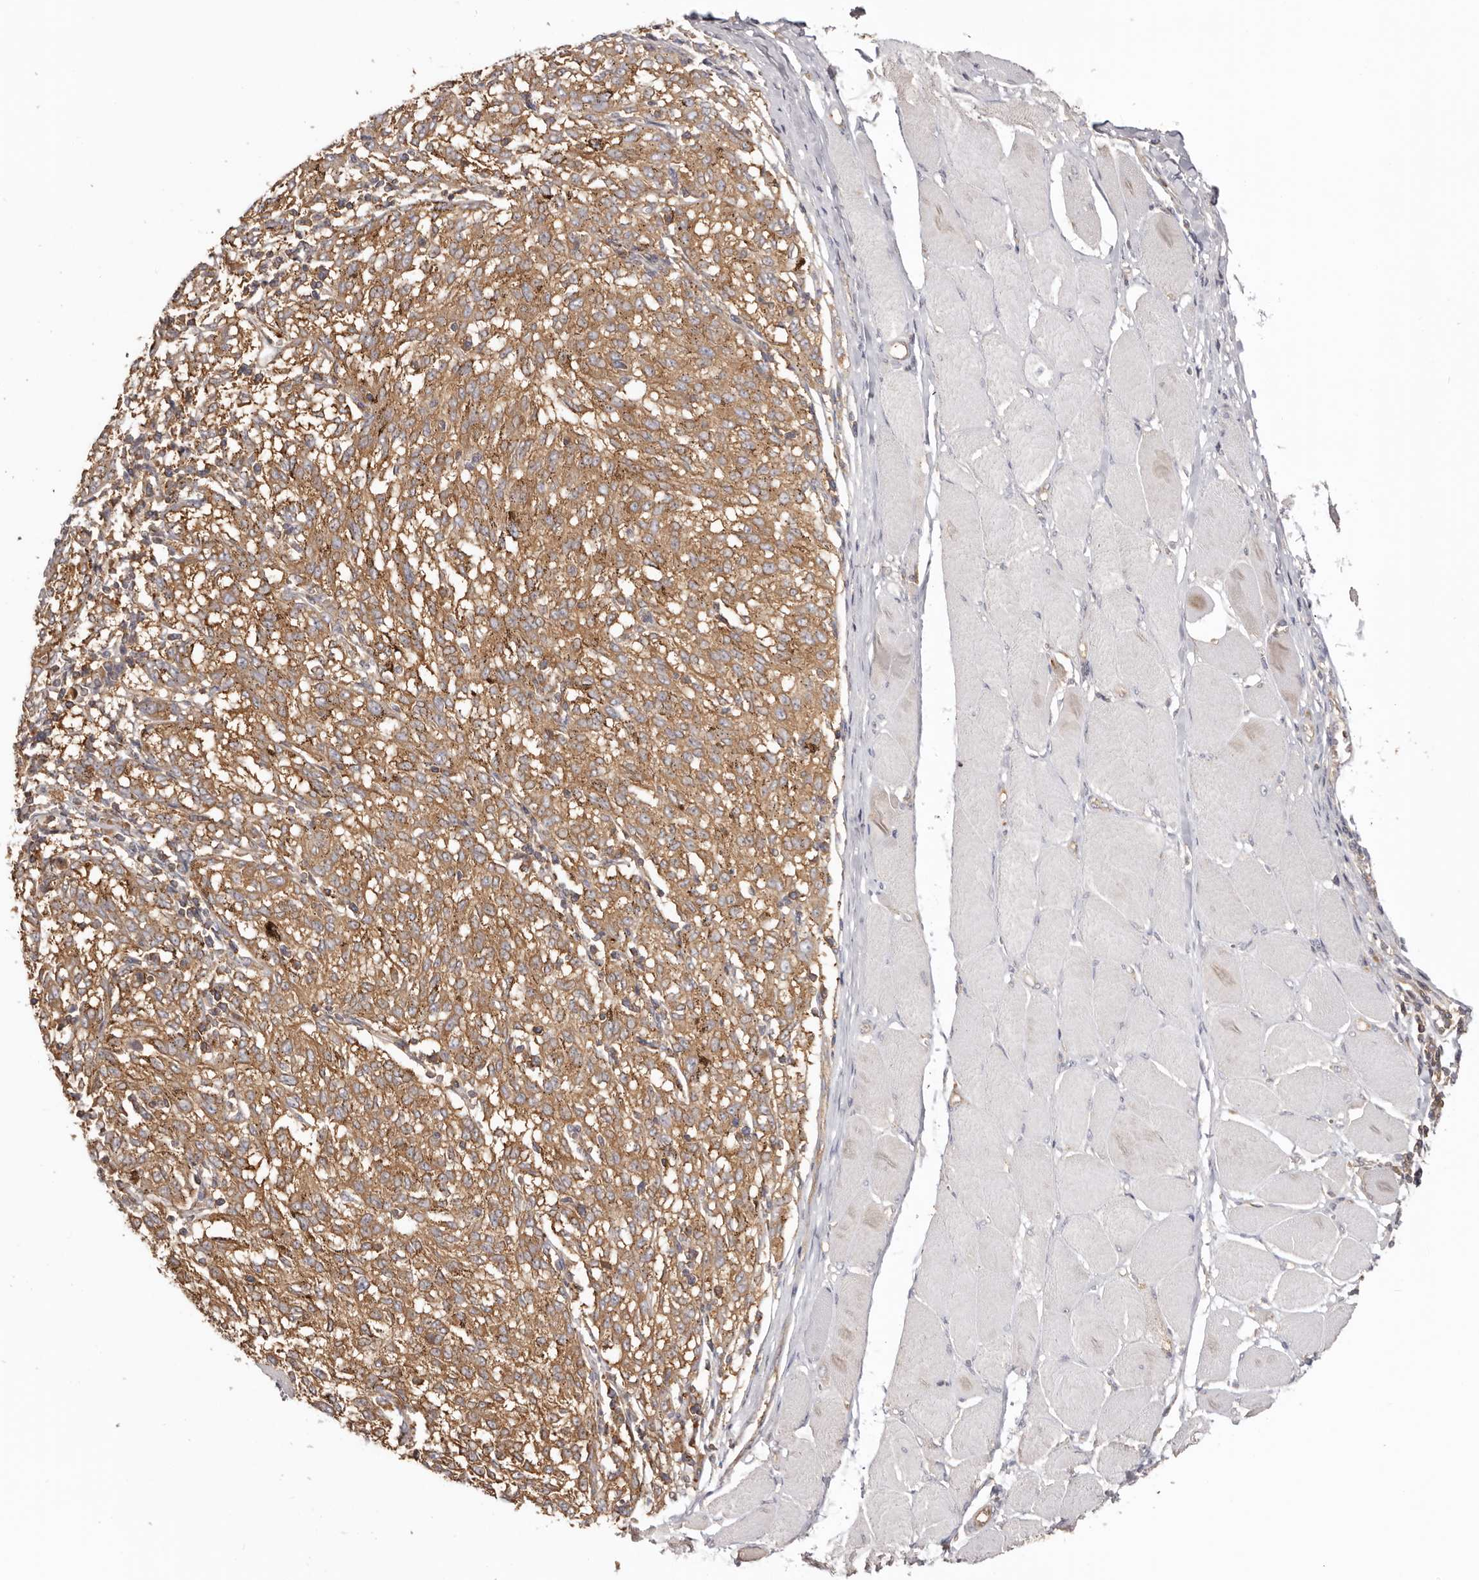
{"staining": {"intensity": "moderate", "quantity": ">75%", "location": "cytoplasmic/membranous"}, "tissue": "melanoma", "cell_type": "Tumor cells", "image_type": "cancer", "snomed": [{"axis": "morphology", "description": "Malignant melanoma, NOS"}, {"axis": "topography", "description": "Skin"}], "caption": "Immunohistochemistry (IHC) (DAB) staining of human malignant melanoma demonstrates moderate cytoplasmic/membranous protein staining in approximately >75% of tumor cells.", "gene": "EEF1E1", "patient": {"sex": "female", "age": 72}}